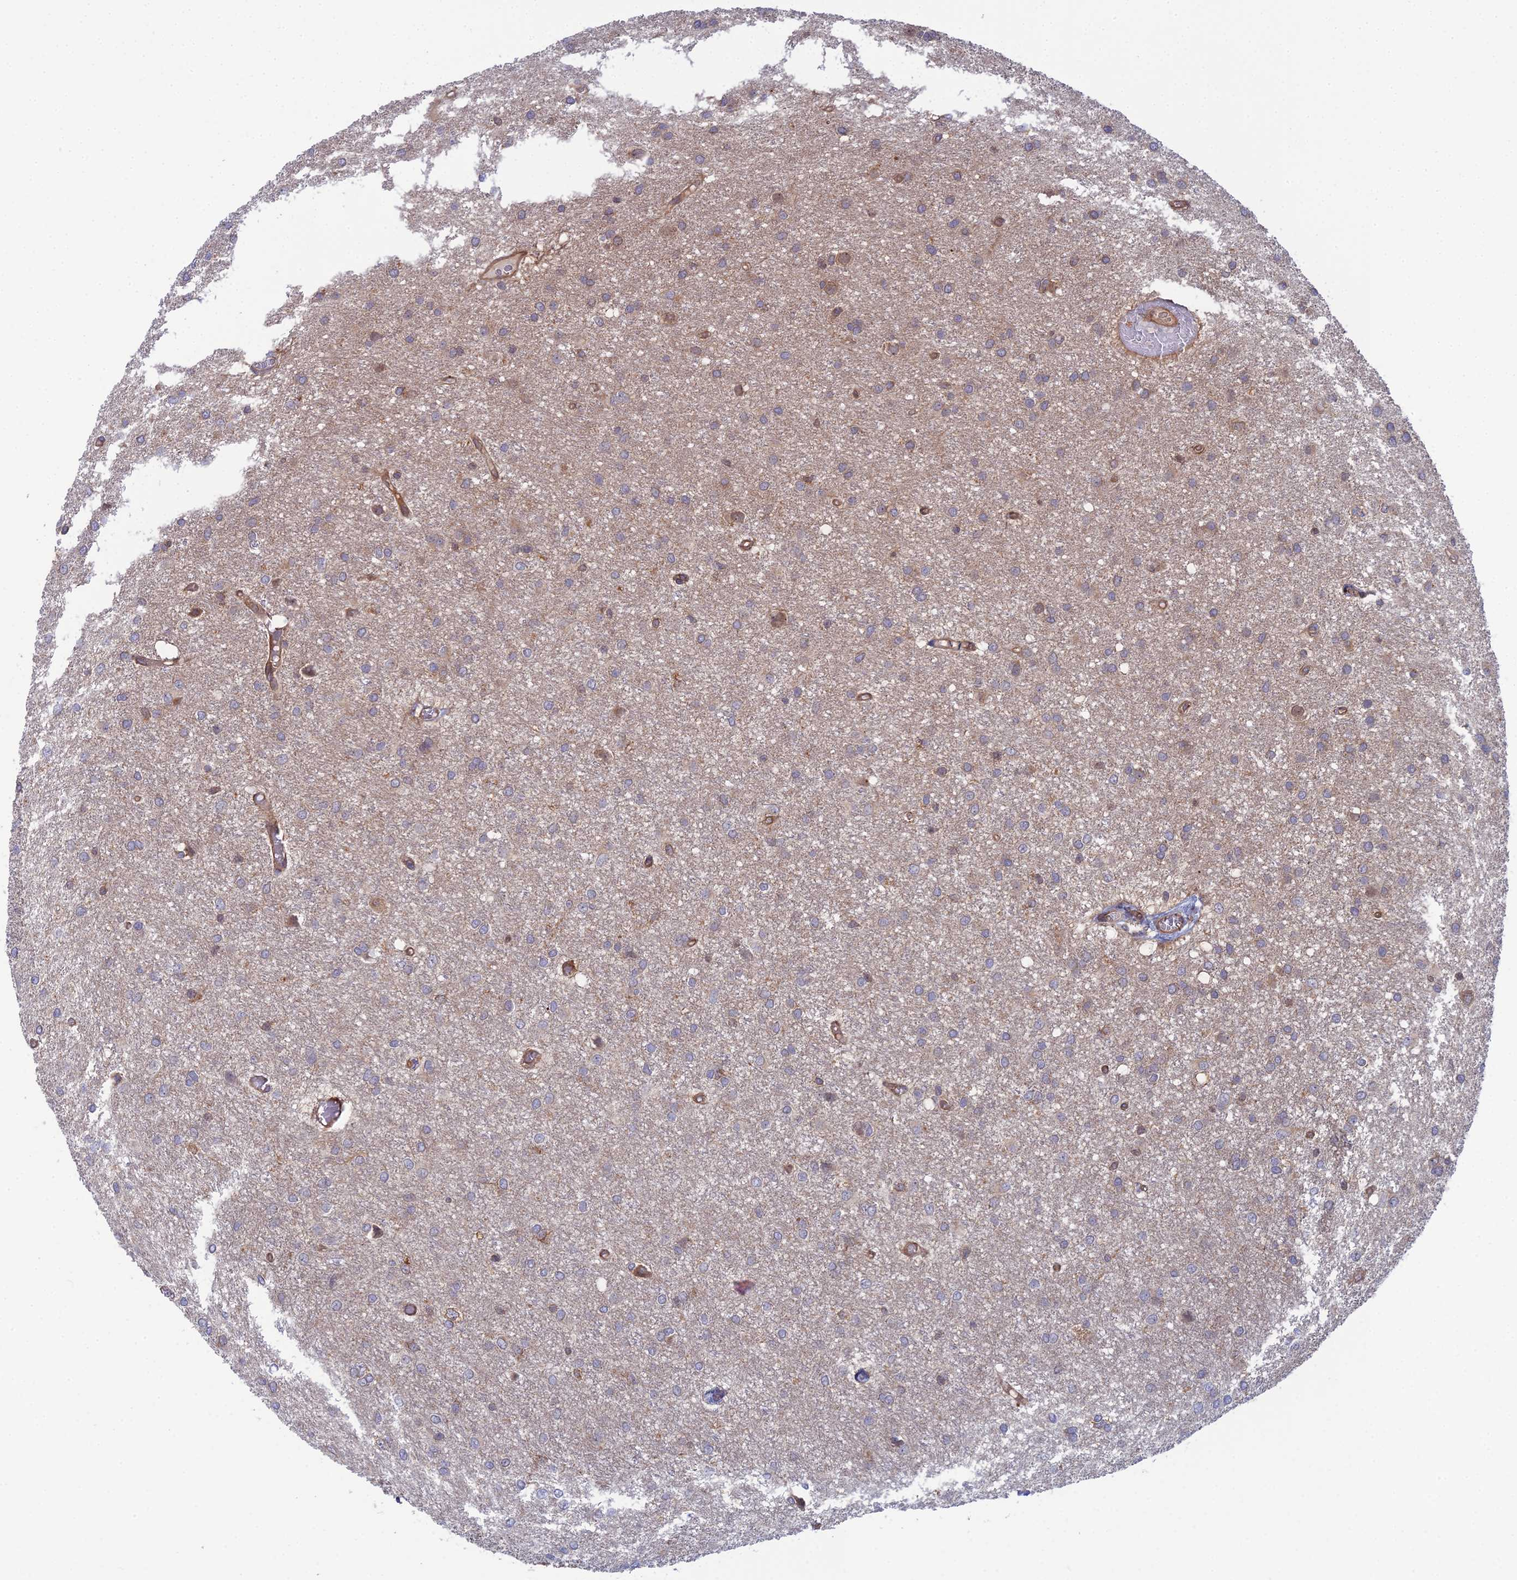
{"staining": {"intensity": "moderate", "quantity": "25%-75%", "location": "cytoplasmic/membranous,nuclear"}, "tissue": "glioma", "cell_type": "Tumor cells", "image_type": "cancer", "snomed": [{"axis": "morphology", "description": "Glioma, malignant, High grade"}, {"axis": "topography", "description": "Brain"}], "caption": "A histopathology image of human malignant high-grade glioma stained for a protein shows moderate cytoplasmic/membranous and nuclear brown staining in tumor cells.", "gene": "ABHD1", "patient": {"sex": "female", "age": 50}}